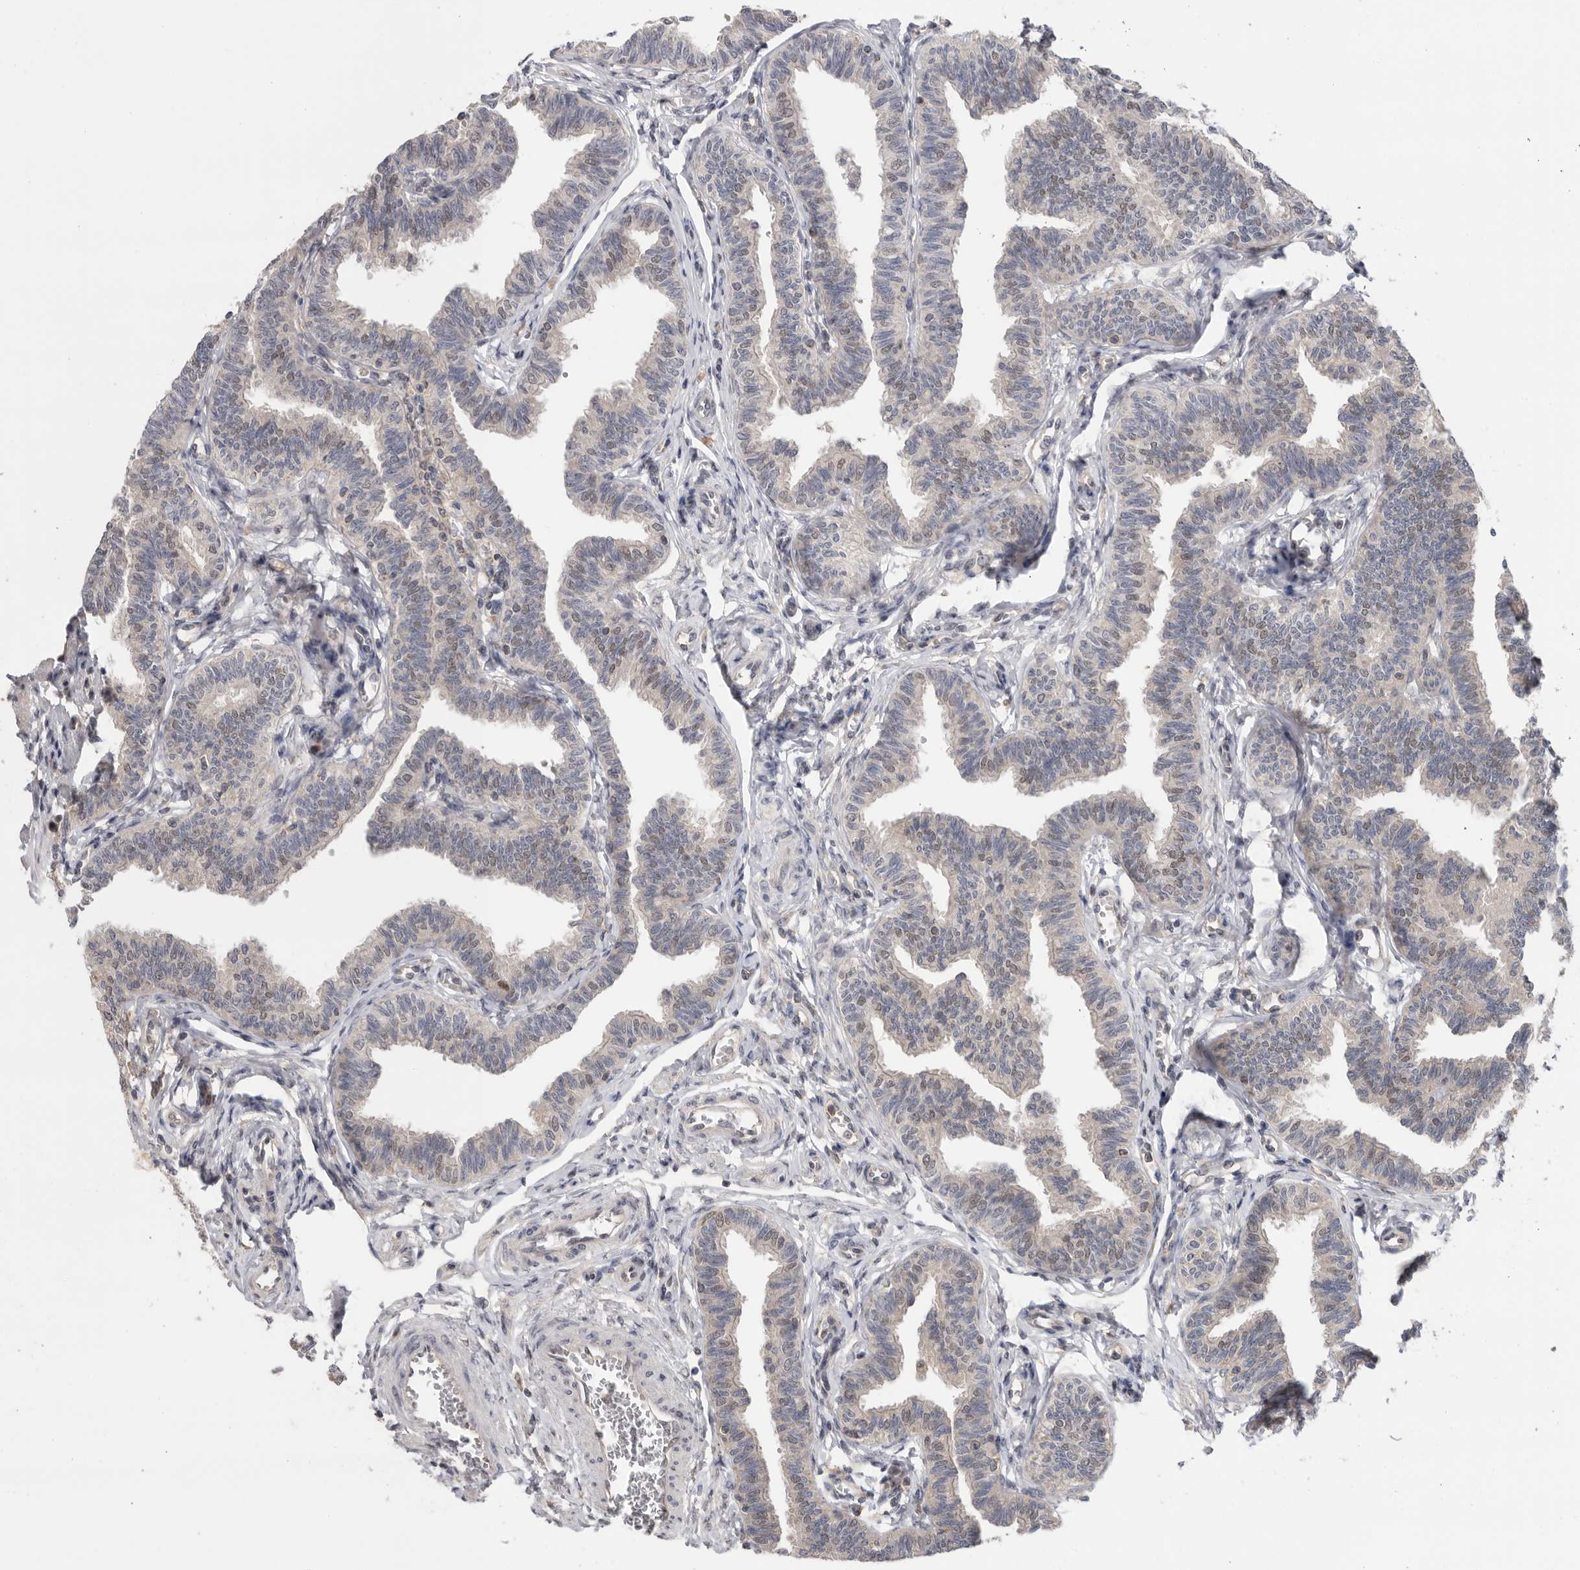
{"staining": {"intensity": "weak", "quantity": "25%-75%", "location": "cytoplasmic/membranous"}, "tissue": "fallopian tube", "cell_type": "Glandular cells", "image_type": "normal", "snomed": [{"axis": "morphology", "description": "Normal tissue, NOS"}, {"axis": "topography", "description": "Fallopian tube"}, {"axis": "topography", "description": "Ovary"}], "caption": "Immunohistochemistry photomicrograph of normal human fallopian tube stained for a protein (brown), which exhibits low levels of weak cytoplasmic/membranous staining in about 25%-75% of glandular cells.", "gene": "KLK5", "patient": {"sex": "female", "age": 23}}